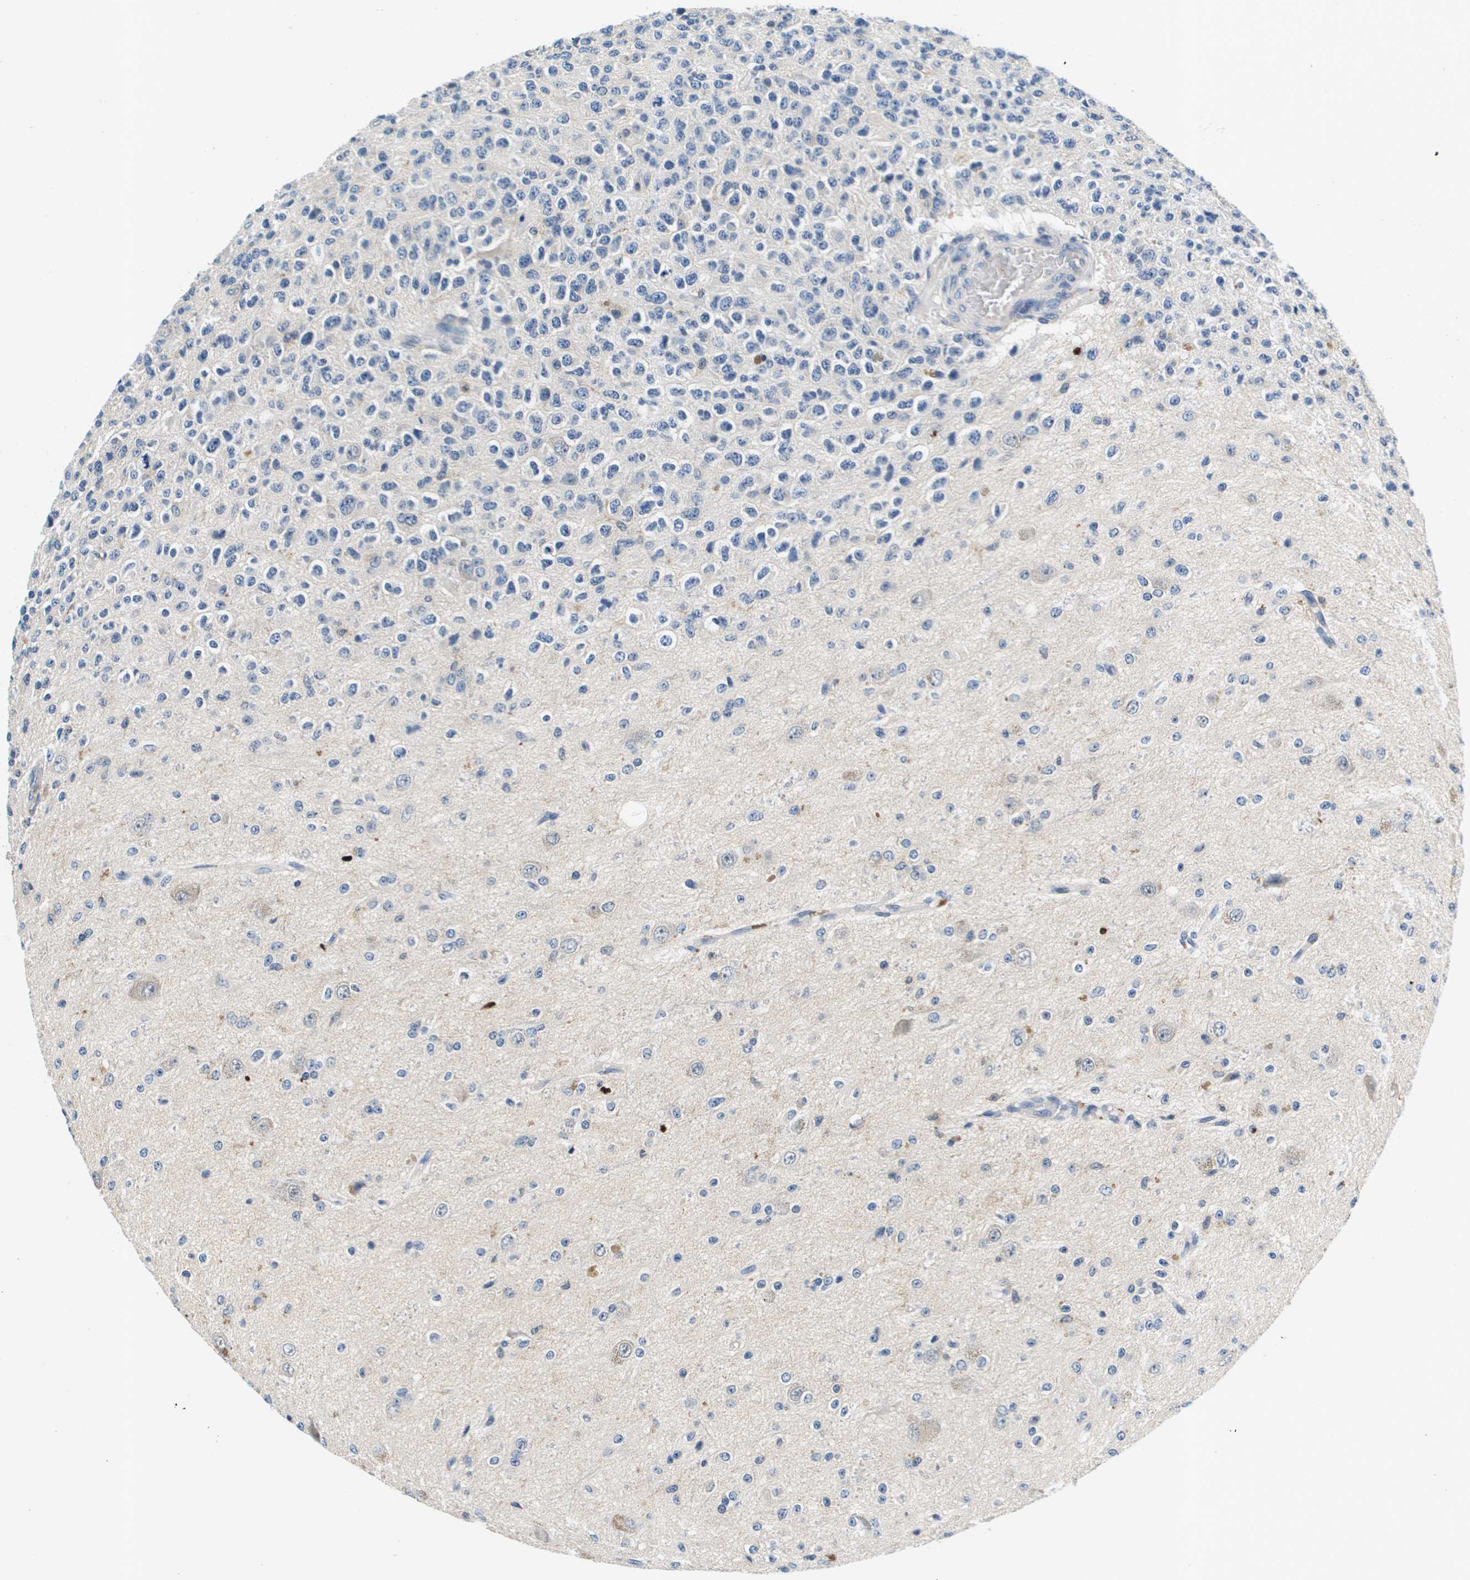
{"staining": {"intensity": "negative", "quantity": "none", "location": "none"}, "tissue": "glioma", "cell_type": "Tumor cells", "image_type": "cancer", "snomed": [{"axis": "morphology", "description": "Glioma, malignant, High grade"}, {"axis": "topography", "description": "pancreas cauda"}], "caption": "Immunohistochemistry (IHC) photomicrograph of malignant glioma (high-grade) stained for a protein (brown), which exhibits no staining in tumor cells.", "gene": "KCNQ5", "patient": {"sex": "male", "age": 60}}